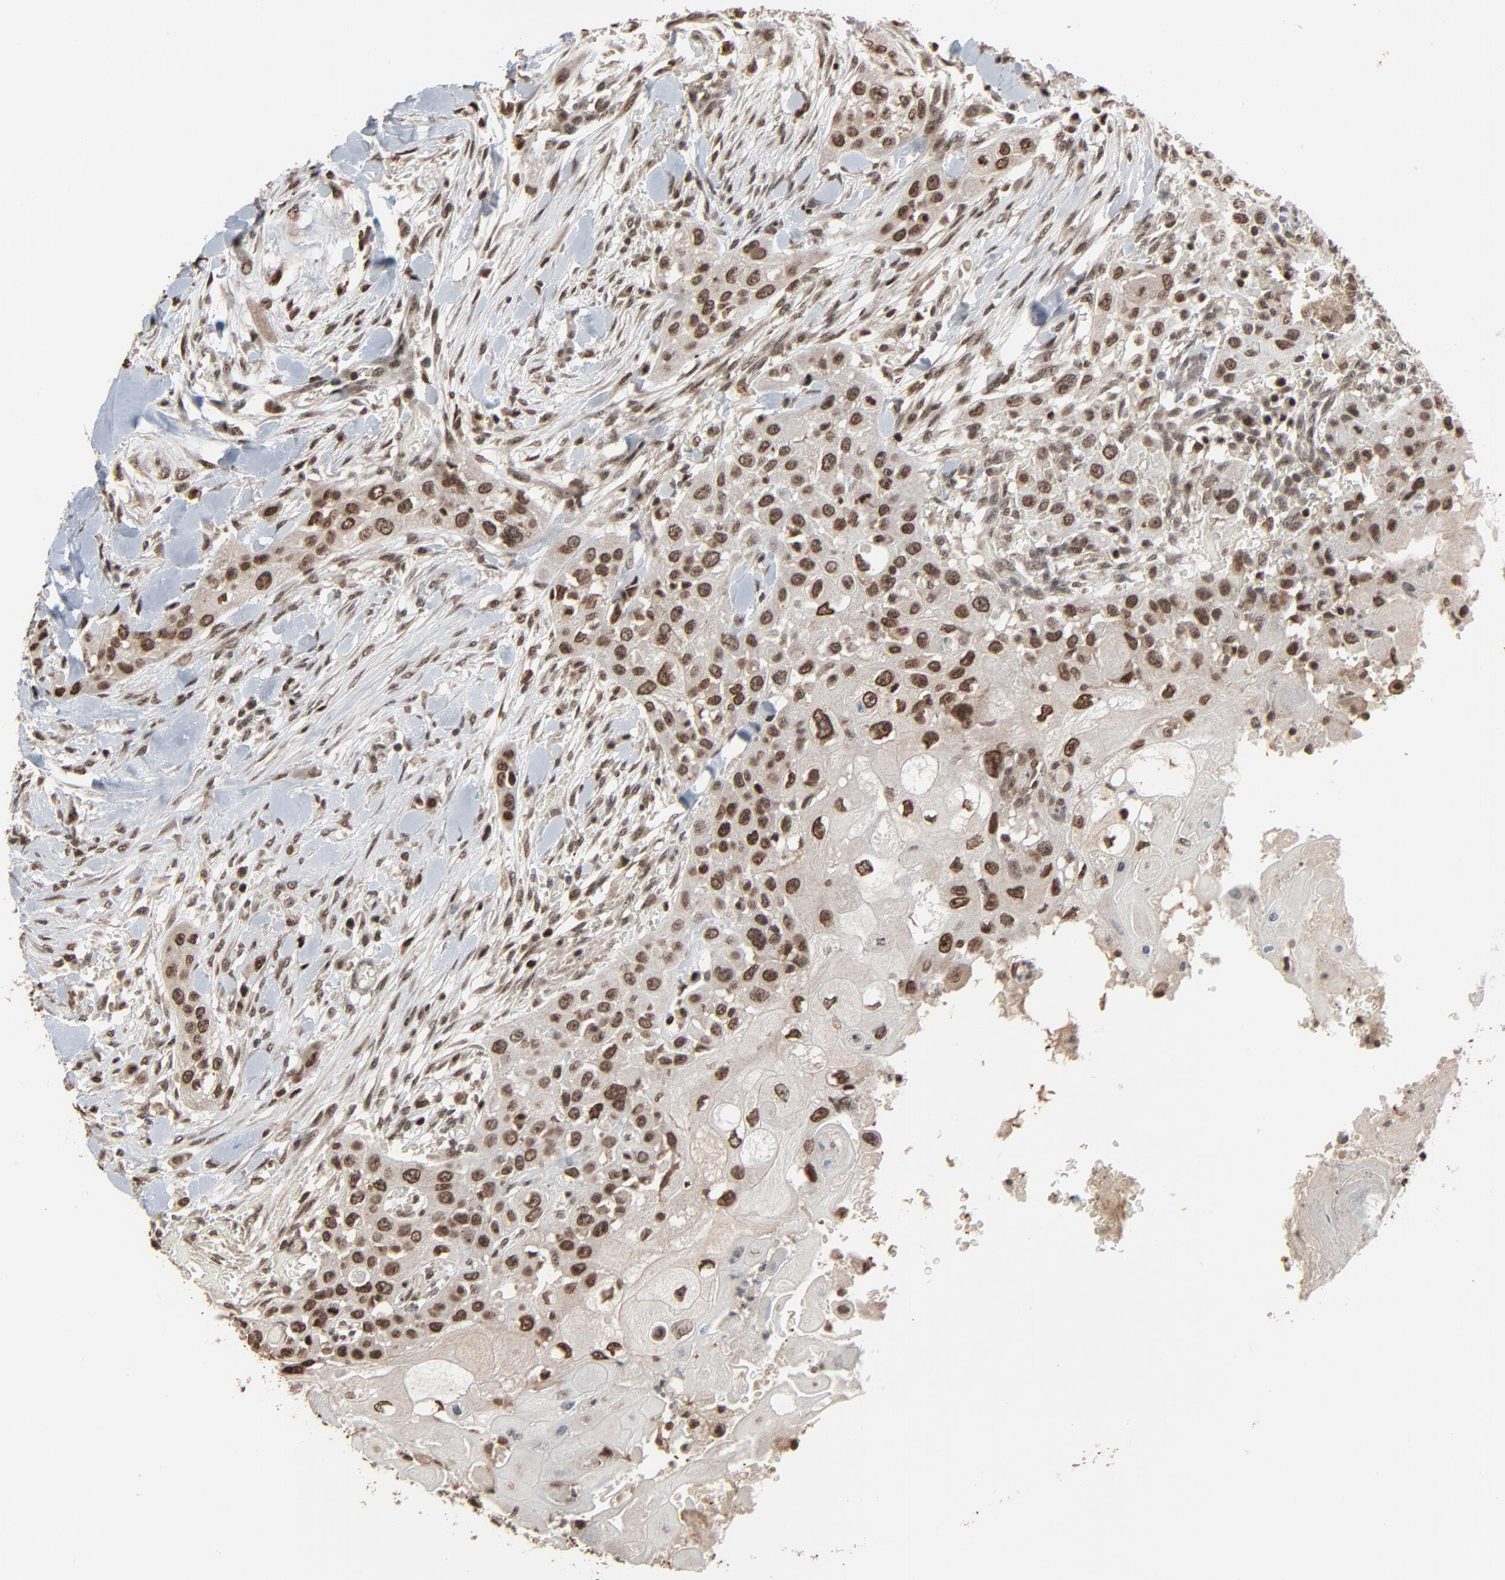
{"staining": {"intensity": "strong", "quantity": ">75%", "location": "nuclear"}, "tissue": "head and neck cancer", "cell_type": "Tumor cells", "image_type": "cancer", "snomed": [{"axis": "morphology", "description": "Neoplasm, malignant, NOS"}, {"axis": "topography", "description": "Salivary gland"}, {"axis": "topography", "description": "Head-Neck"}], "caption": "This micrograph exhibits head and neck cancer (malignant neoplasm) stained with immunohistochemistry to label a protein in brown. The nuclear of tumor cells show strong positivity for the protein. Nuclei are counter-stained blue.", "gene": "RPS6KA3", "patient": {"sex": "male", "age": 43}}